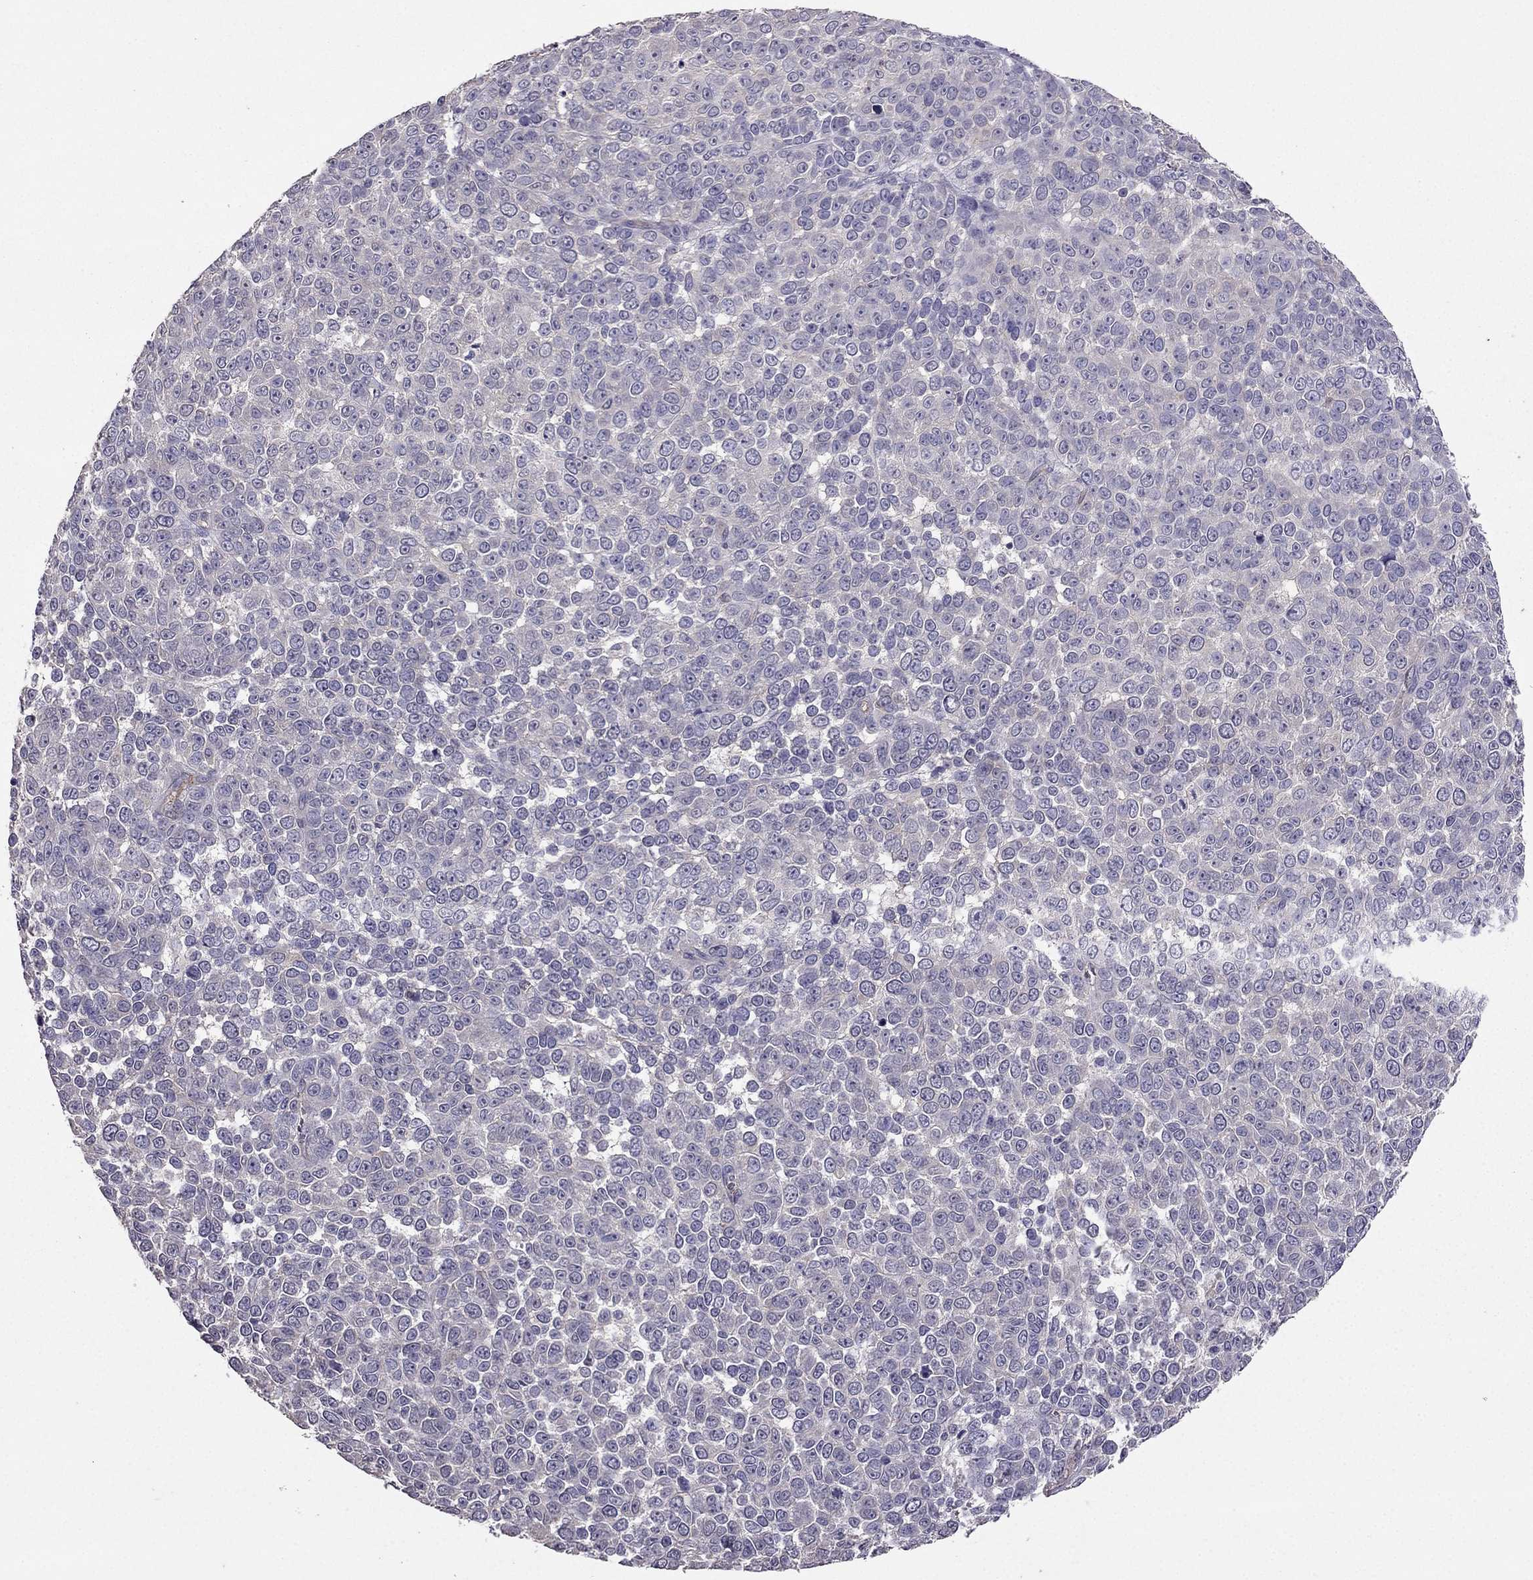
{"staining": {"intensity": "negative", "quantity": "none", "location": "none"}, "tissue": "melanoma", "cell_type": "Tumor cells", "image_type": "cancer", "snomed": [{"axis": "morphology", "description": "Malignant melanoma, NOS"}, {"axis": "topography", "description": "Skin"}], "caption": "Immunohistochemistry (IHC) micrograph of human melanoma stained for a protein (brown), which demonstrates no positivity in tumor cells.", "gene": "RFLNB", "patient": {"sex": "female", "age": 95}}